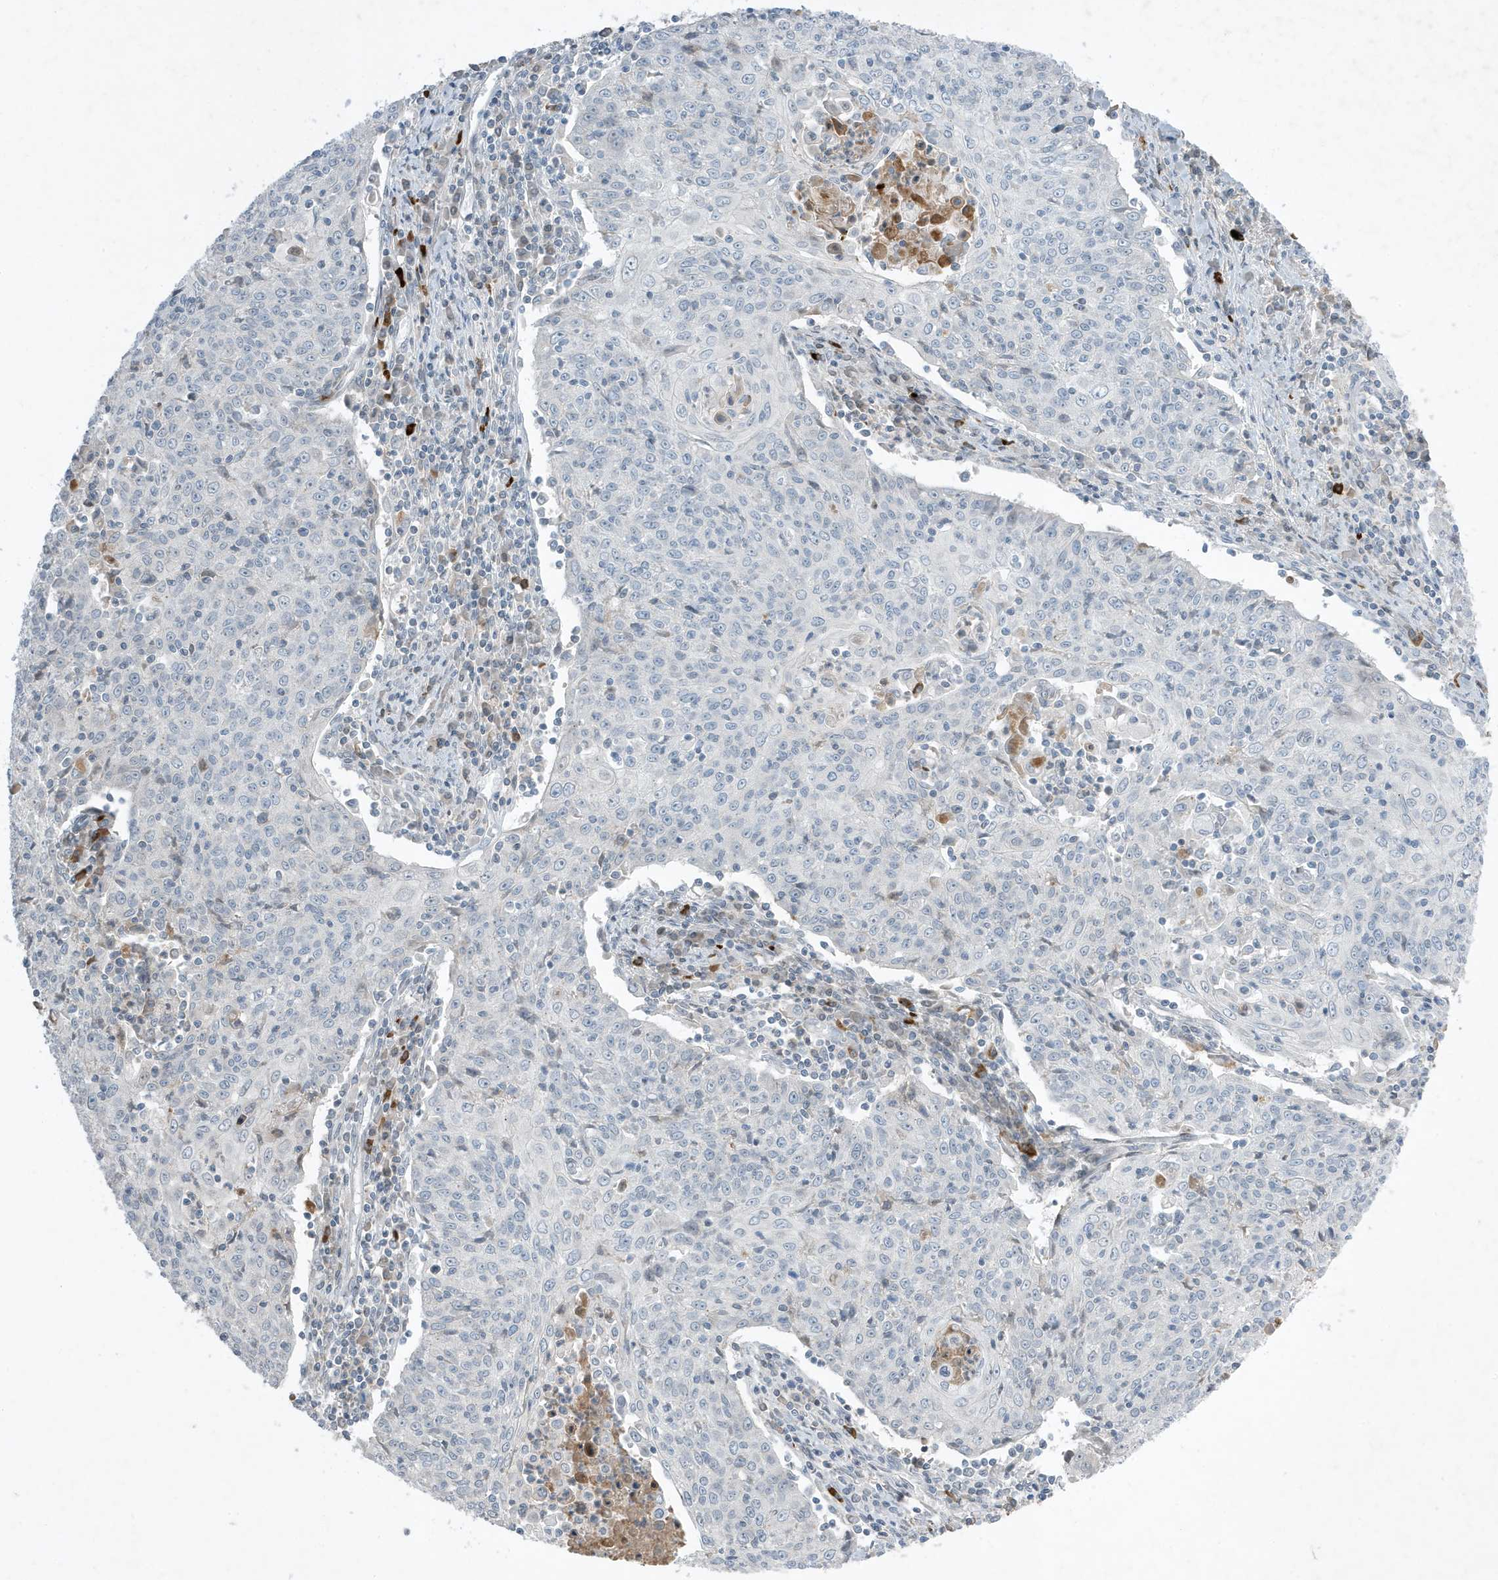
{"staining": {"intensity": "negative", "quantity": "none", "location": "none"}, "tissue": "cervical cancer", "cell_type": "Tumor cells", "image_type": "cancer", "snomed": [{"axis": "morphology", "description": "Squamous cell carcinoma, NOS"}, {"axis": "topography", "description": "Cervix"}], "caption": "A micrograph of cervical squamous cell carcinoma stained for a protein displays no brown staining in tumor cells.", "gene": "FNDC1", "patient": {"sex": "female", "age": 48}}